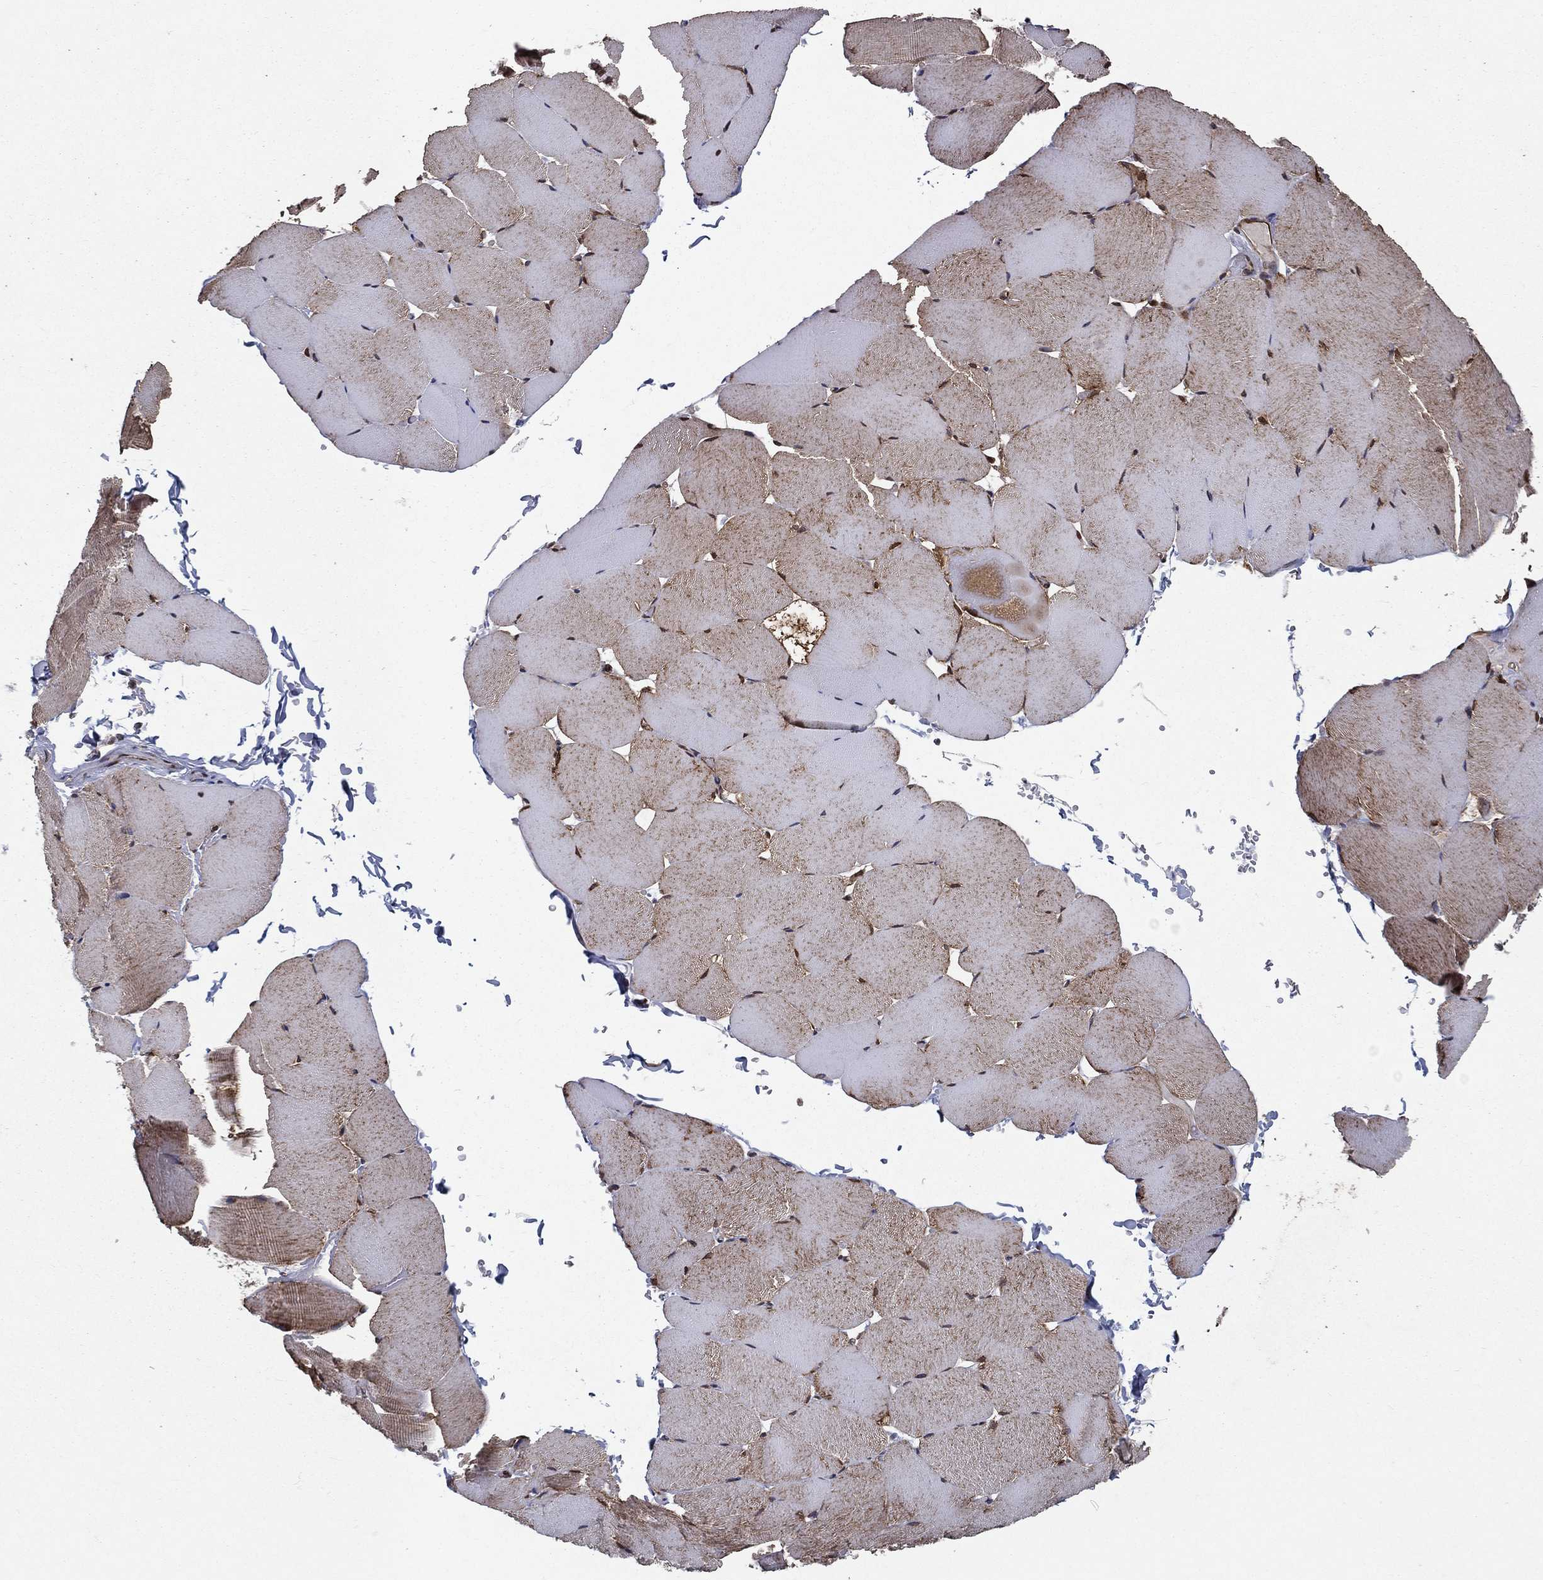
{"staining": {"intensity": "moderate", "quantity": "25%-75%", "location": "cytoplasmic/membranous,nuclear"}, "tissue": "skeletal muscle", "cell_type": "Myocytes", "image_type": "normal", "snomed": [{"axis": "morphology", "description": "Normal tissue, NOS"}, {"axis": "topography", "description": "Skeletal muscle"}], "caption": "This histopathology image shows immunohistochemistry staining of benign human skeletal muscle, with medium moderate cytoplasmic/membranous,nuclear staining in approximately 25%-75% of myocytes.", "gene": "CERS2", "patient": {"sex": "female", "age": 37}}